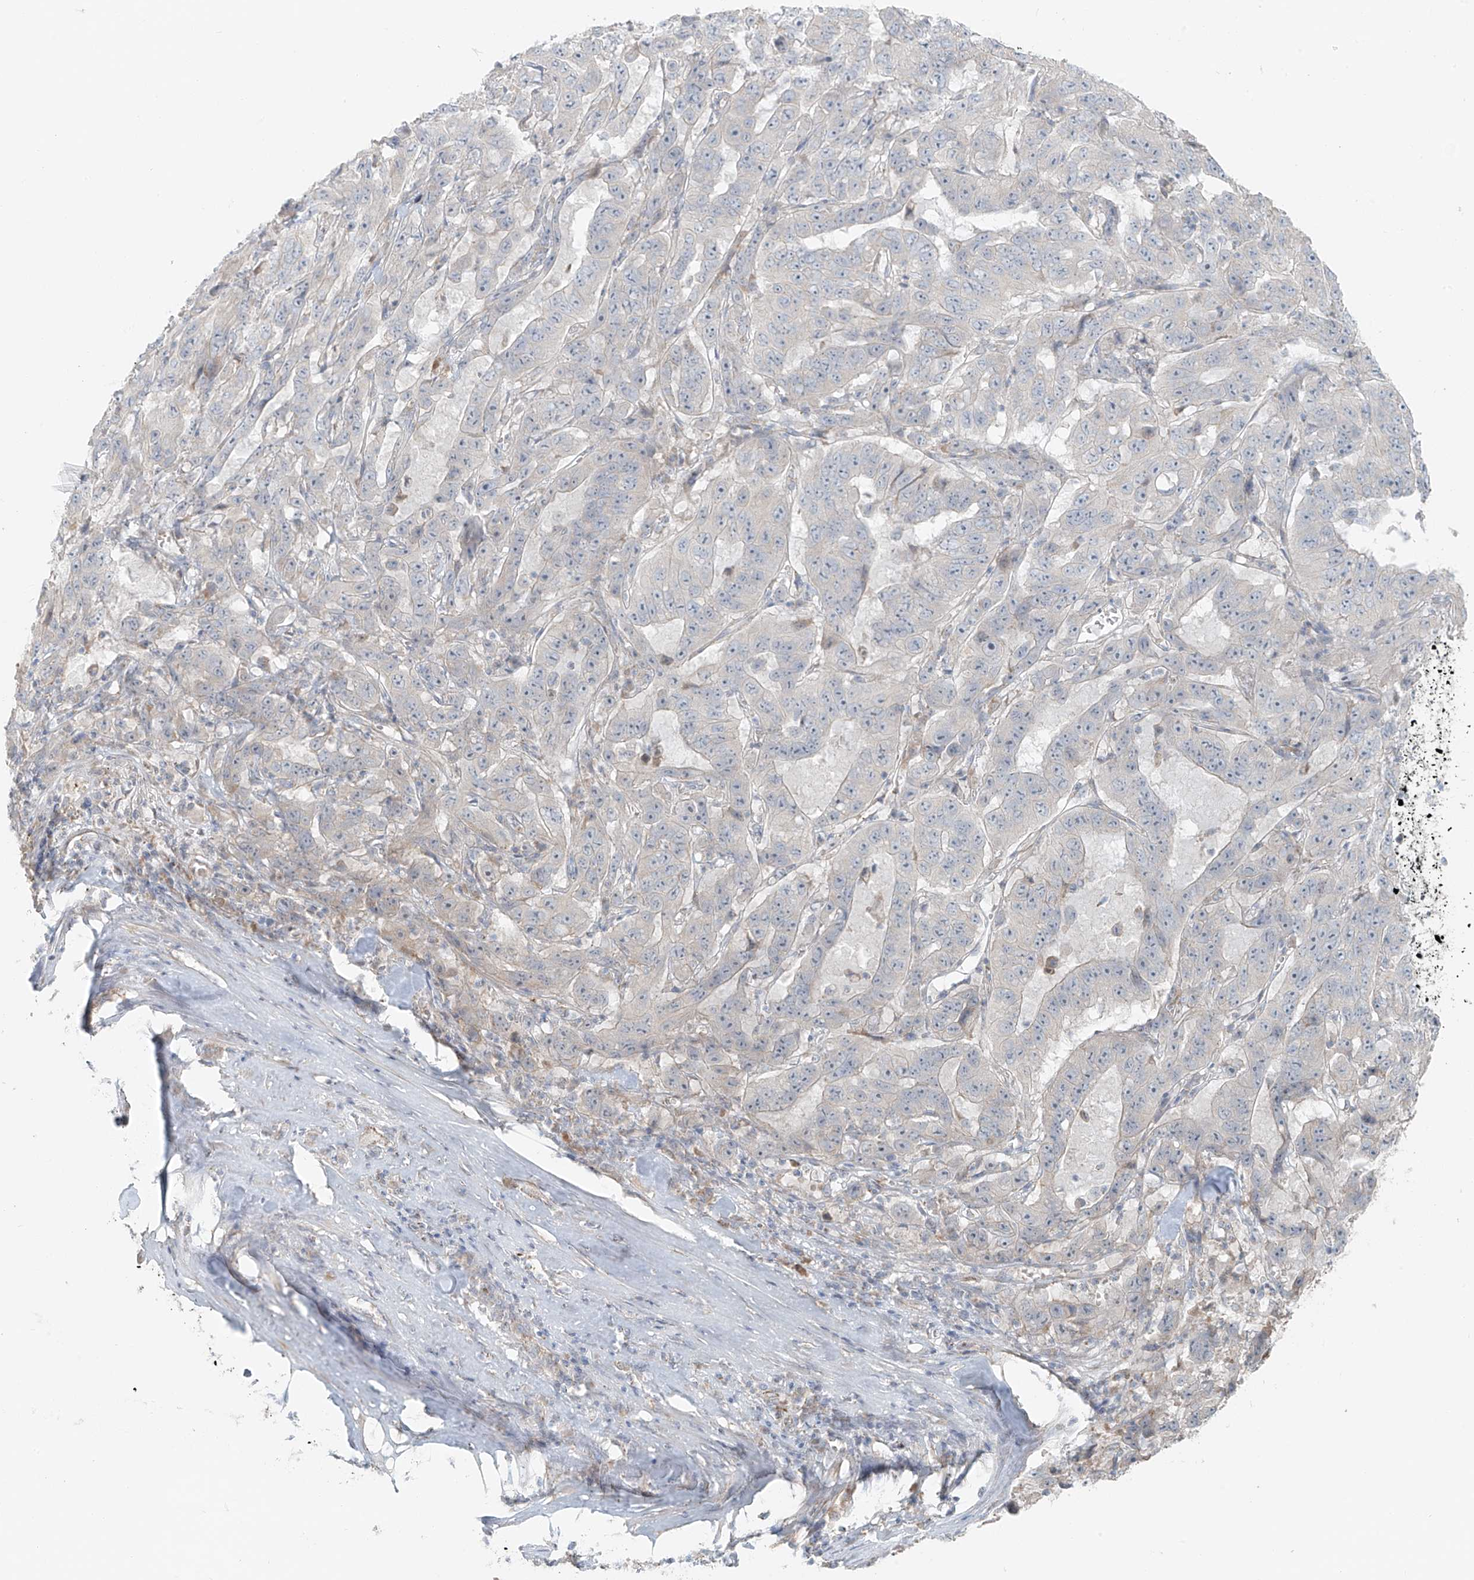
{"staining": {"intensity": "negative", "quantity": "none", "location": "none"}, "tissue": "pancreatic cancer", "cell_type": "Tumor cells", "image_type": "cancer", "snomed": [{"axis": "morphology", "description": "Adenocarcinoma, NOS"}, {"axis": "topography", "description": "Pancreas"}], "caption": "Immunohistochemical staining of human pancreatic cancer exhibits no significant staining in tumor cells.", "gene": "UST", "patient": {"sex": "male", "age": 63}}